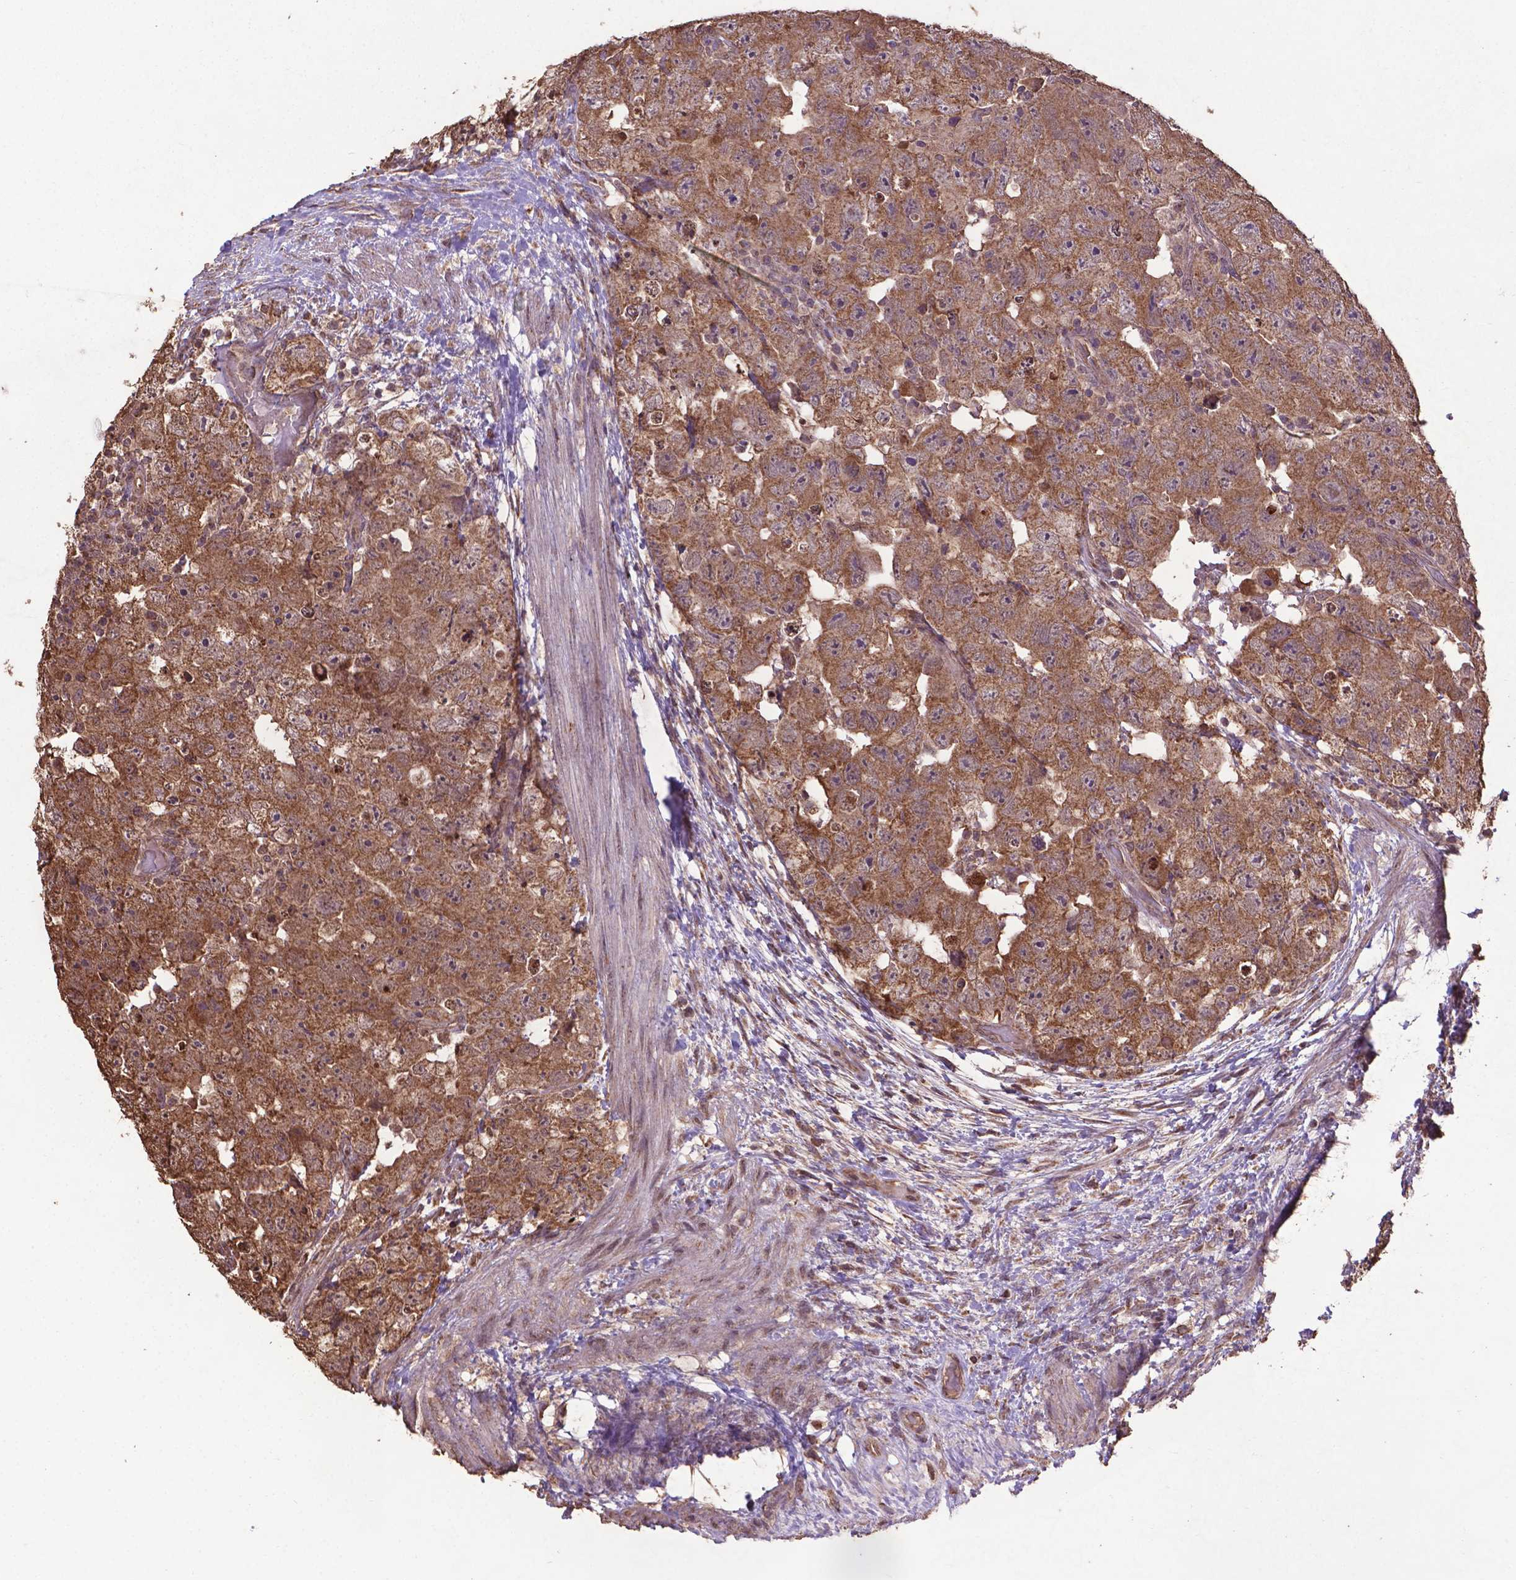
{"staining": {"intensity": "moderate", "quantity": ">75%", "location": "cytoplasmic/membranous,nuclear"}, "tissue": "testis cancer", "cell_type": "Tumor cells", "image_type": "cancer", "snomed": [{"axis": "morphology", "description": "Carcinoma, Embryonal, NOS"}, {"axis": "topography", "description": "Testis"}], "caption": "A histopathology image showing moderate cytoplasmic/membranous and nuclear staining in about >75% of tumor cells in testis embryonal carcinoma, as visualized by brown immunohistochemical staining.", "gene": "DCAF1", "patient": {"sex": "male", "age": 24}}